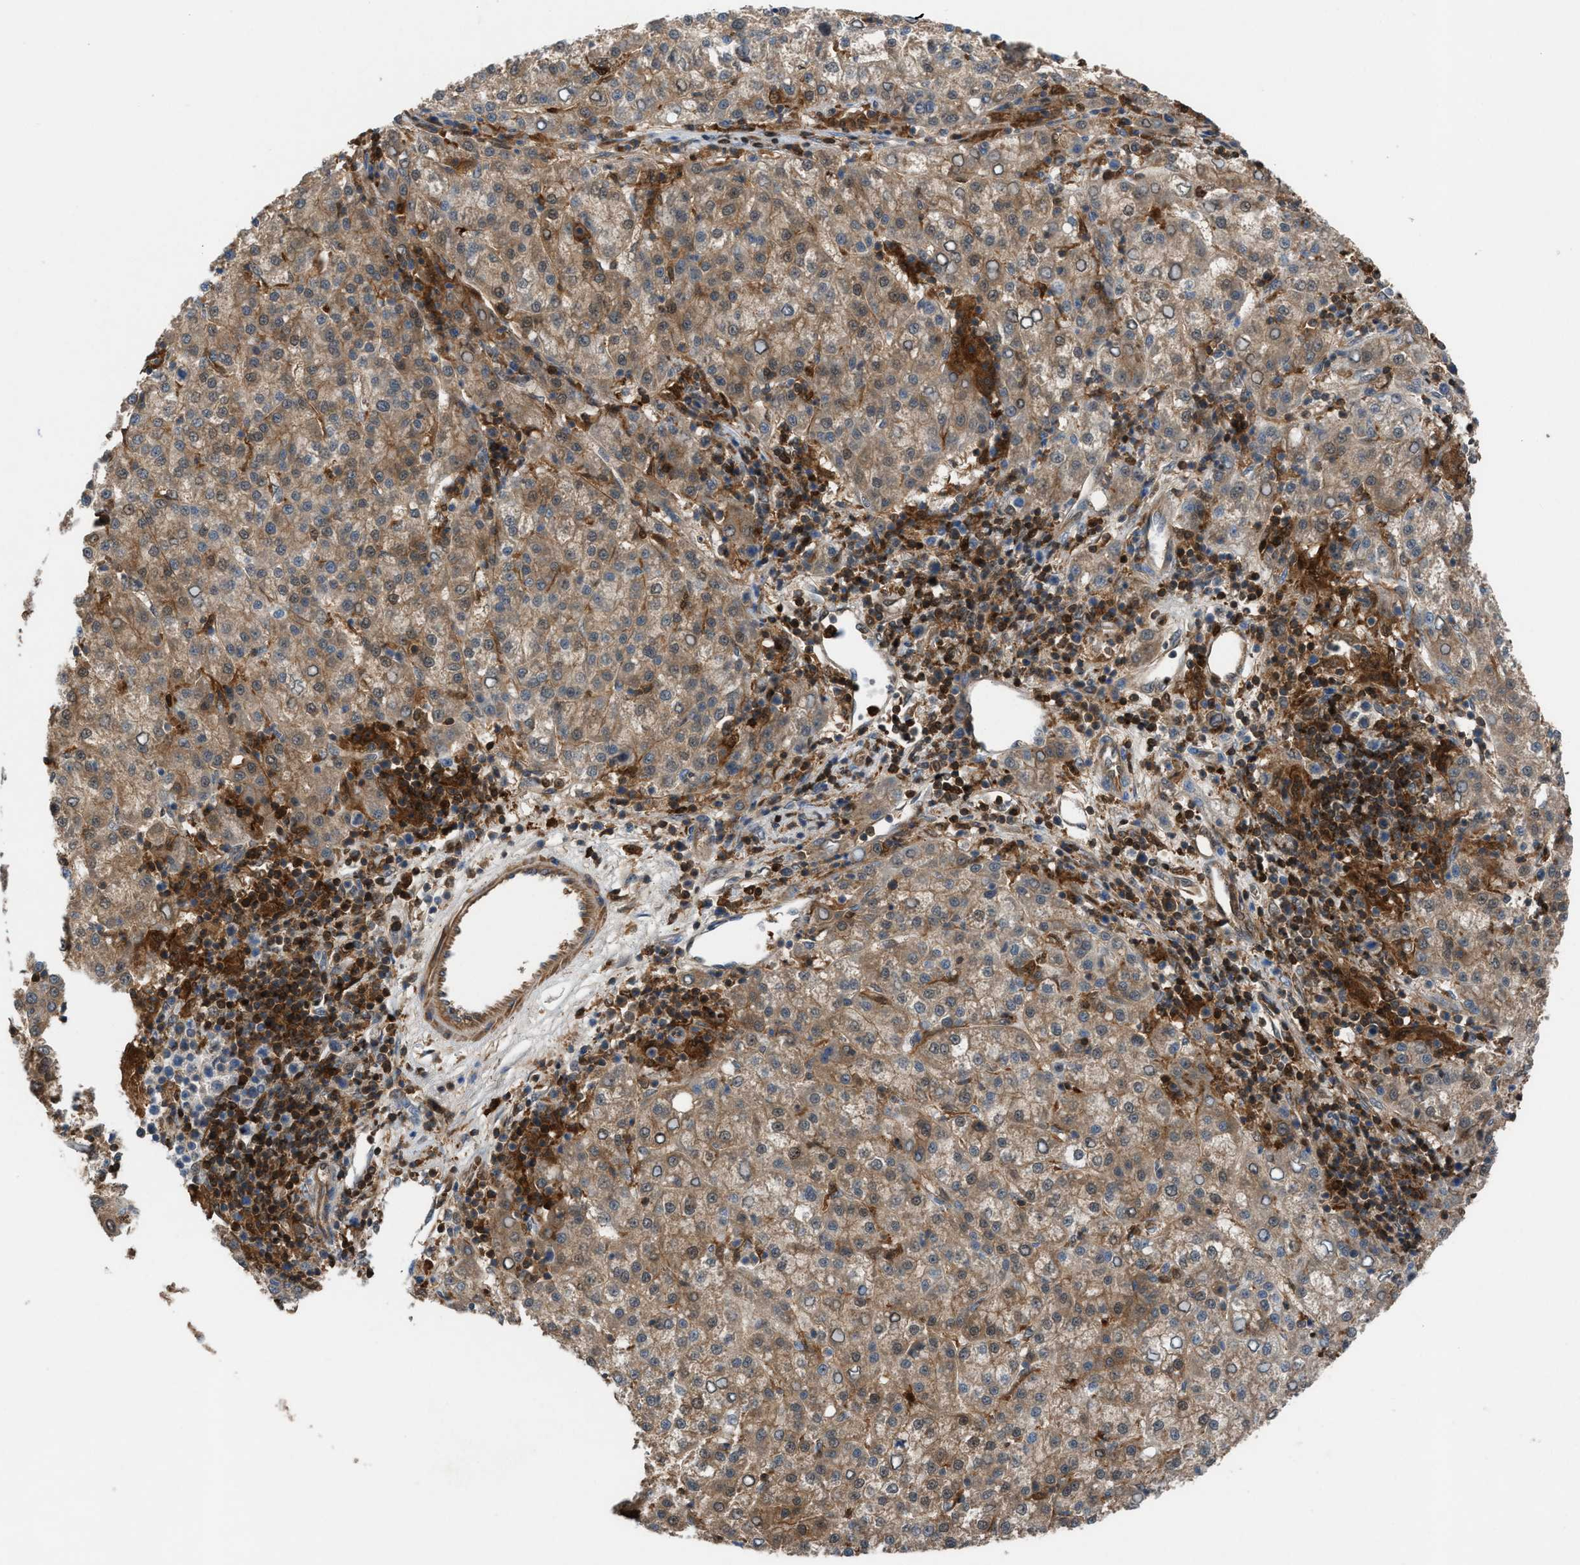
{"staining": {"intensity": "weak", "quantity": ">75%", "location": "cytoplasmic/membranous"}, "tissue": "liver cancer", "cell_type": "Tumor cells", "image_type": "cancer", "snomed": [{"axis": "morphology", "description": "Carcinoma, Hepatocellular, NOS"}, {"axis": "topography", "description": "Liver"}], "caption": "This histopathology image shows immunohistochemistry staining of human liver cancer, with low weak cytoplasmic/membranous expression in about >75% of tumor cells.", "gene": "TPK1", "patient": {"sex": "female", "age": 58}}